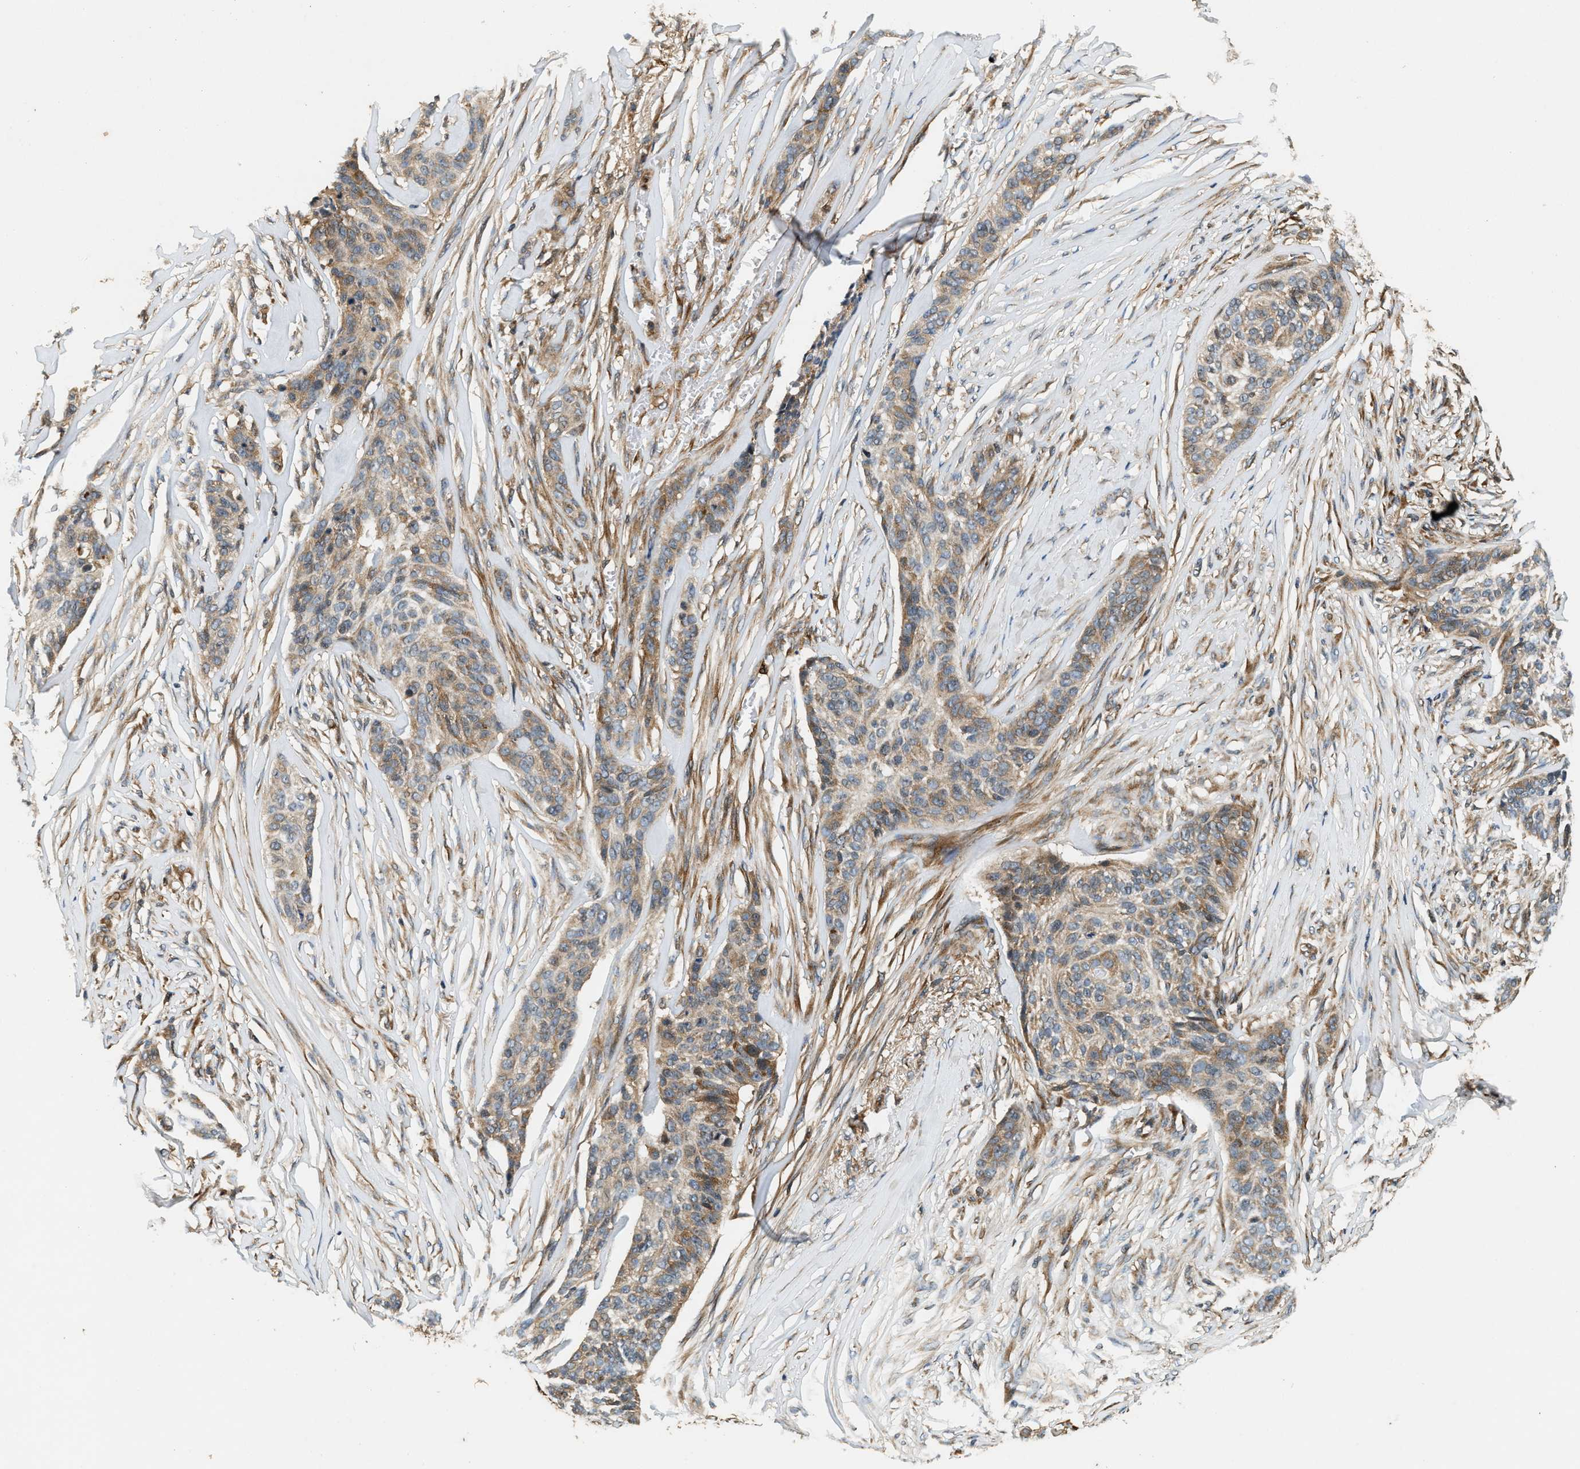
{"staining": {"intensity": "moderate", "quantity": "25%-75%", "location": "cytoplasmic/membranous"}, "tissue": "skin cancer", "cell_type": "Tumor cells", "image_type": "cancer", "snomed": [{"axis": "morphology", "description": "Basal cell carcinoma"}, {"axis": "topography", "description": "Skin"}], "caption": "Skin basal cell carcinoma stained with immunohistochemistry (IHC) shows moderate cytoplasmic/membranous staining in about 25%-75% of tumor cells.", "gene": "SAMD9", "patient": {"sex": "male", "age": 85}}